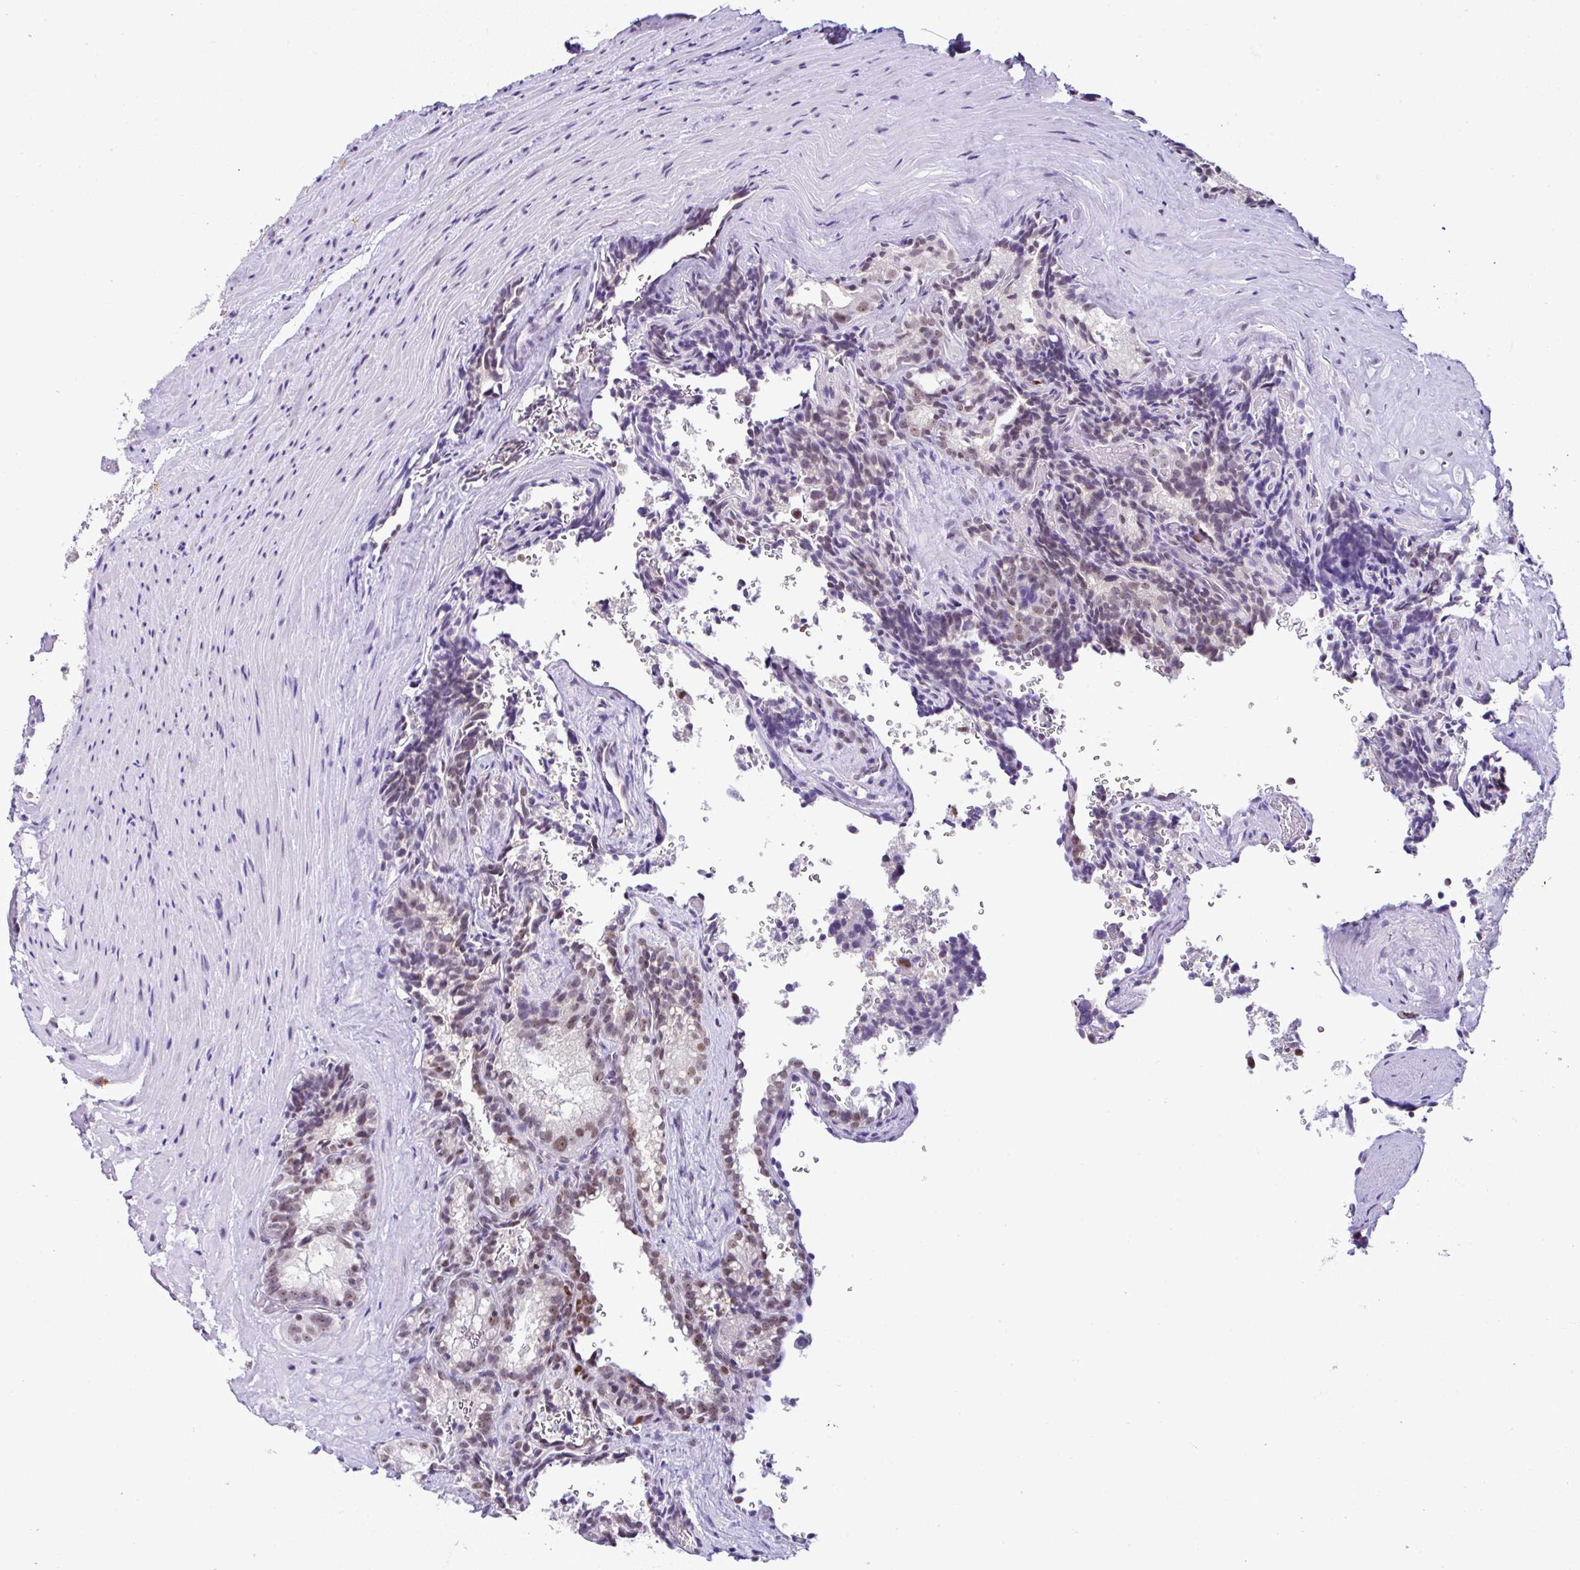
{"staining": {"intensity": "moderate", "quantity": "25%-75%", "location": "nuclear"}, "tissue": "seminal vesicle", "cell_type": "Glandular cells", "image_type": "normal", "snomed": [{"axis": "morphology", "description": "Normal tissue, NOS"}, {"axis": "topography", "description": "Seminal veicle"}], "caption": "Glandular cells display moderate nuclear positivity in about 25%-75% of cells in benign seminal vesicle.", "gene": "PTPN2", "patient": {"sex": "male", "age": 47}}